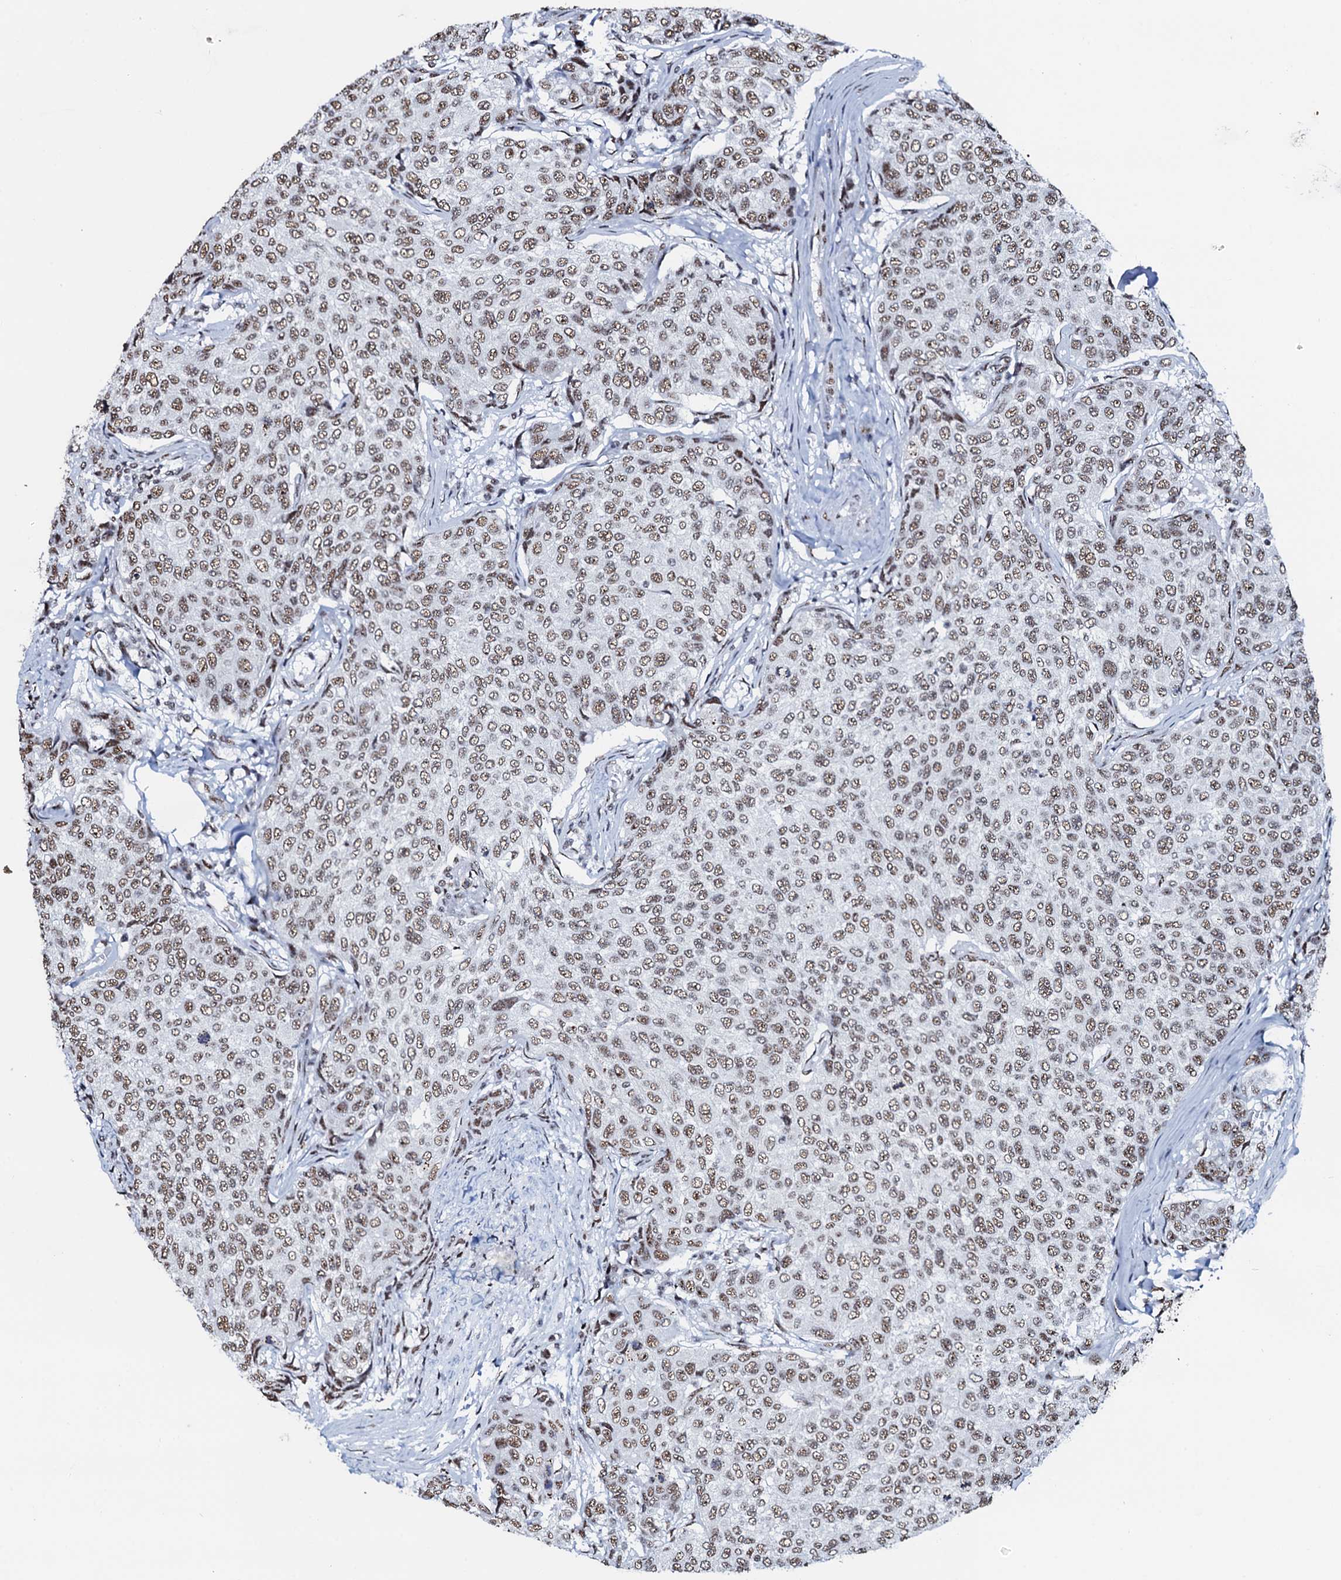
{"staining": {"intensity": "moderate", "quantity": ">75%", "location": "nuclear"}, "tissue": "breast cancer", "cell_type": "Tumor cells", "image_type": "cancer", "snomed": [{"axis": "morphology", "description": "Duct carcinoma"}, {"axis": "topography", "description": "Breast"}], "caption": "Approximately >75% of tumor cells in breast cancer display moderate nuclear protein positivity as visualized by brown immunohistochemical staining.", "gene": "NKAPD1", "patient": {"sex": "female", "age": 55}}